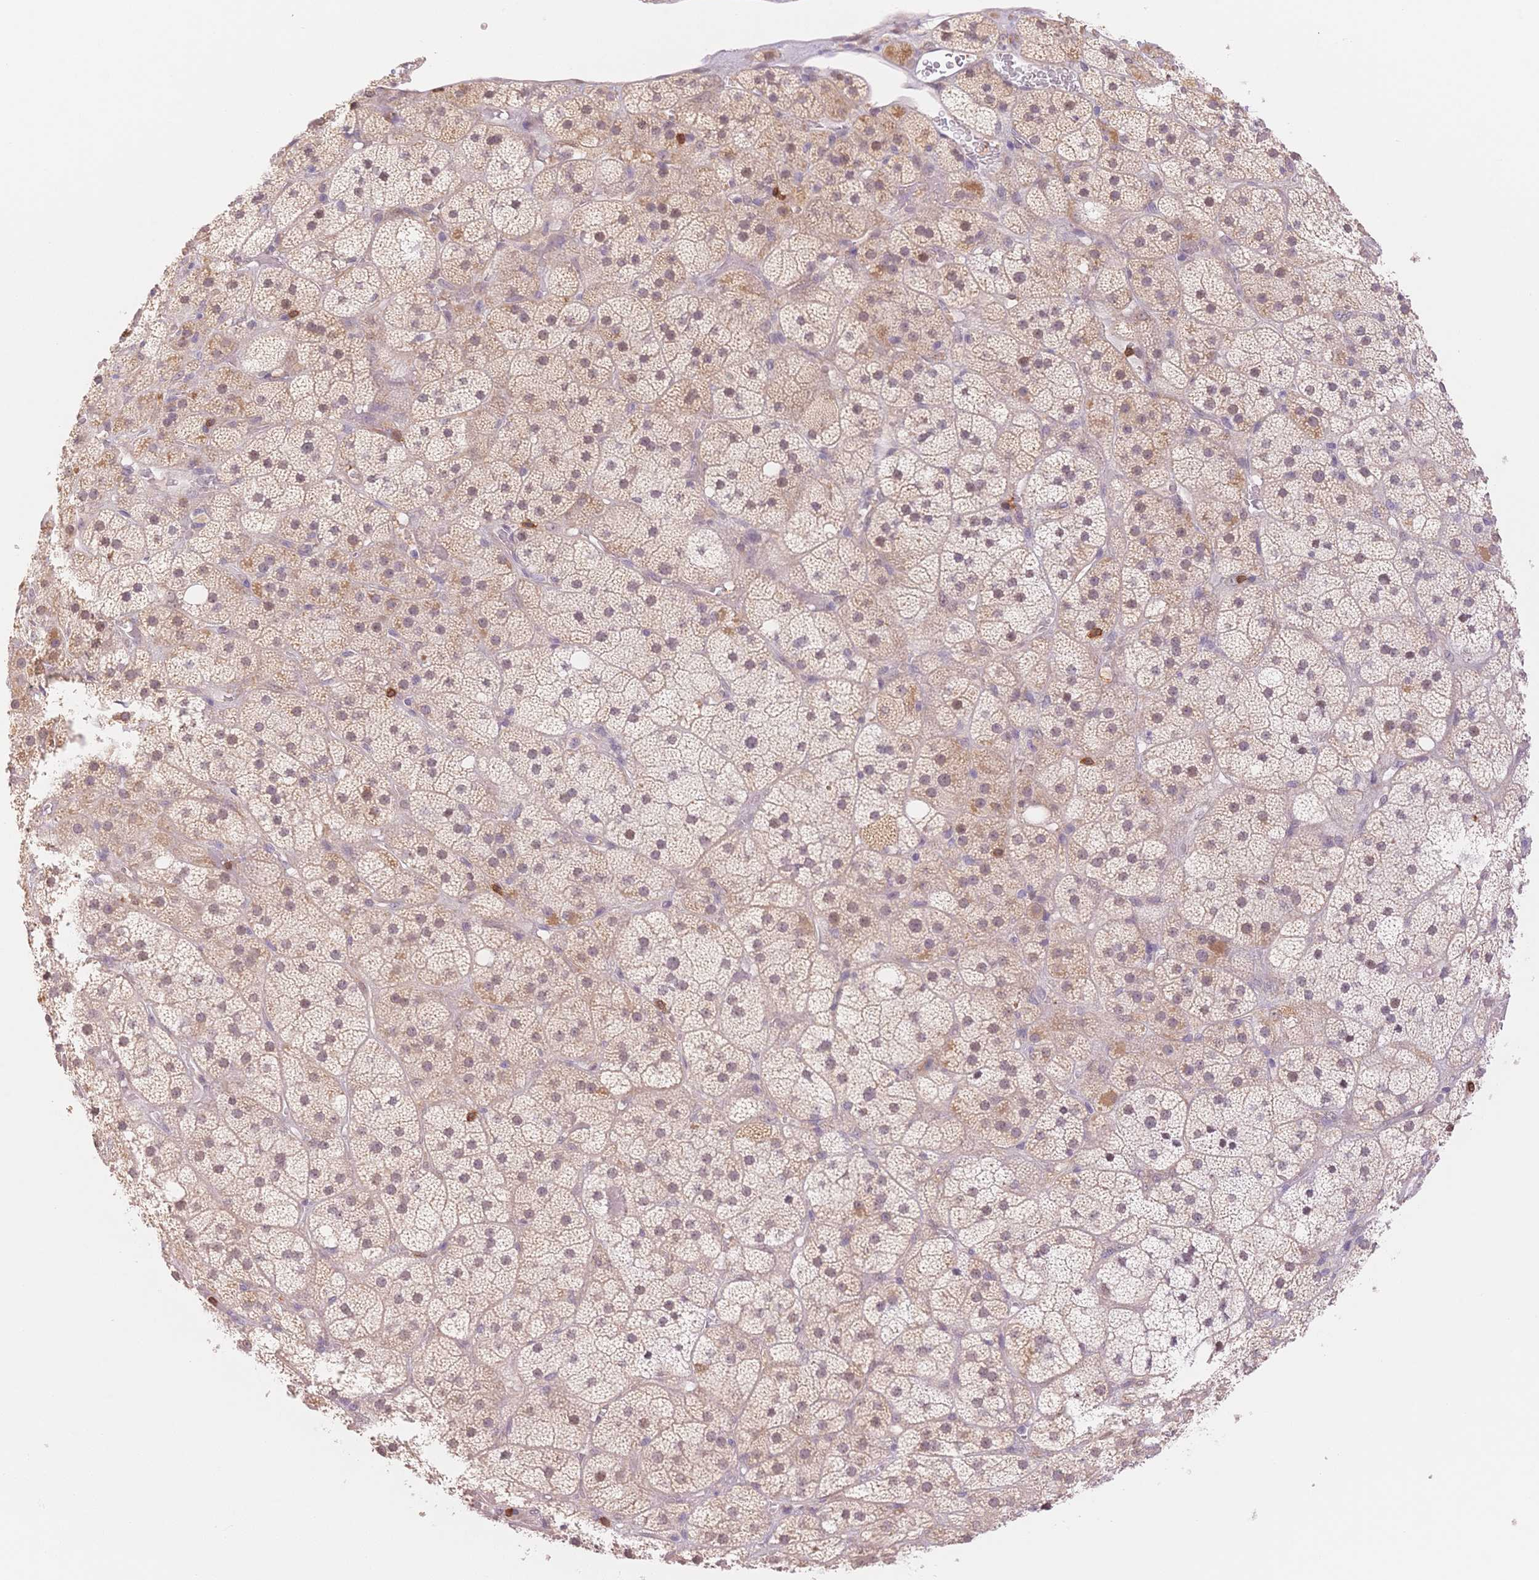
{"staining": {"intensity": "weak", "quantity": "25%-75%", "location": "cytoplasmic/membranous"}, "tissue": "adrenal gland", "cell_type": "Glandular cells", "image_type": "normal", "snomed": [{"axis": "morphology", "description": "Normal tissue, NOS"}, {"axis": "topography", "description": "Adrenal gland"}], "caption": "Human adrenal gland stained with a brown dye exhibits weak cytoplasmic/membranous positive expression in about 25%-75% of glandular cells.", "gene": "STK39", "patient": {"sex": "male", "age": 57}}